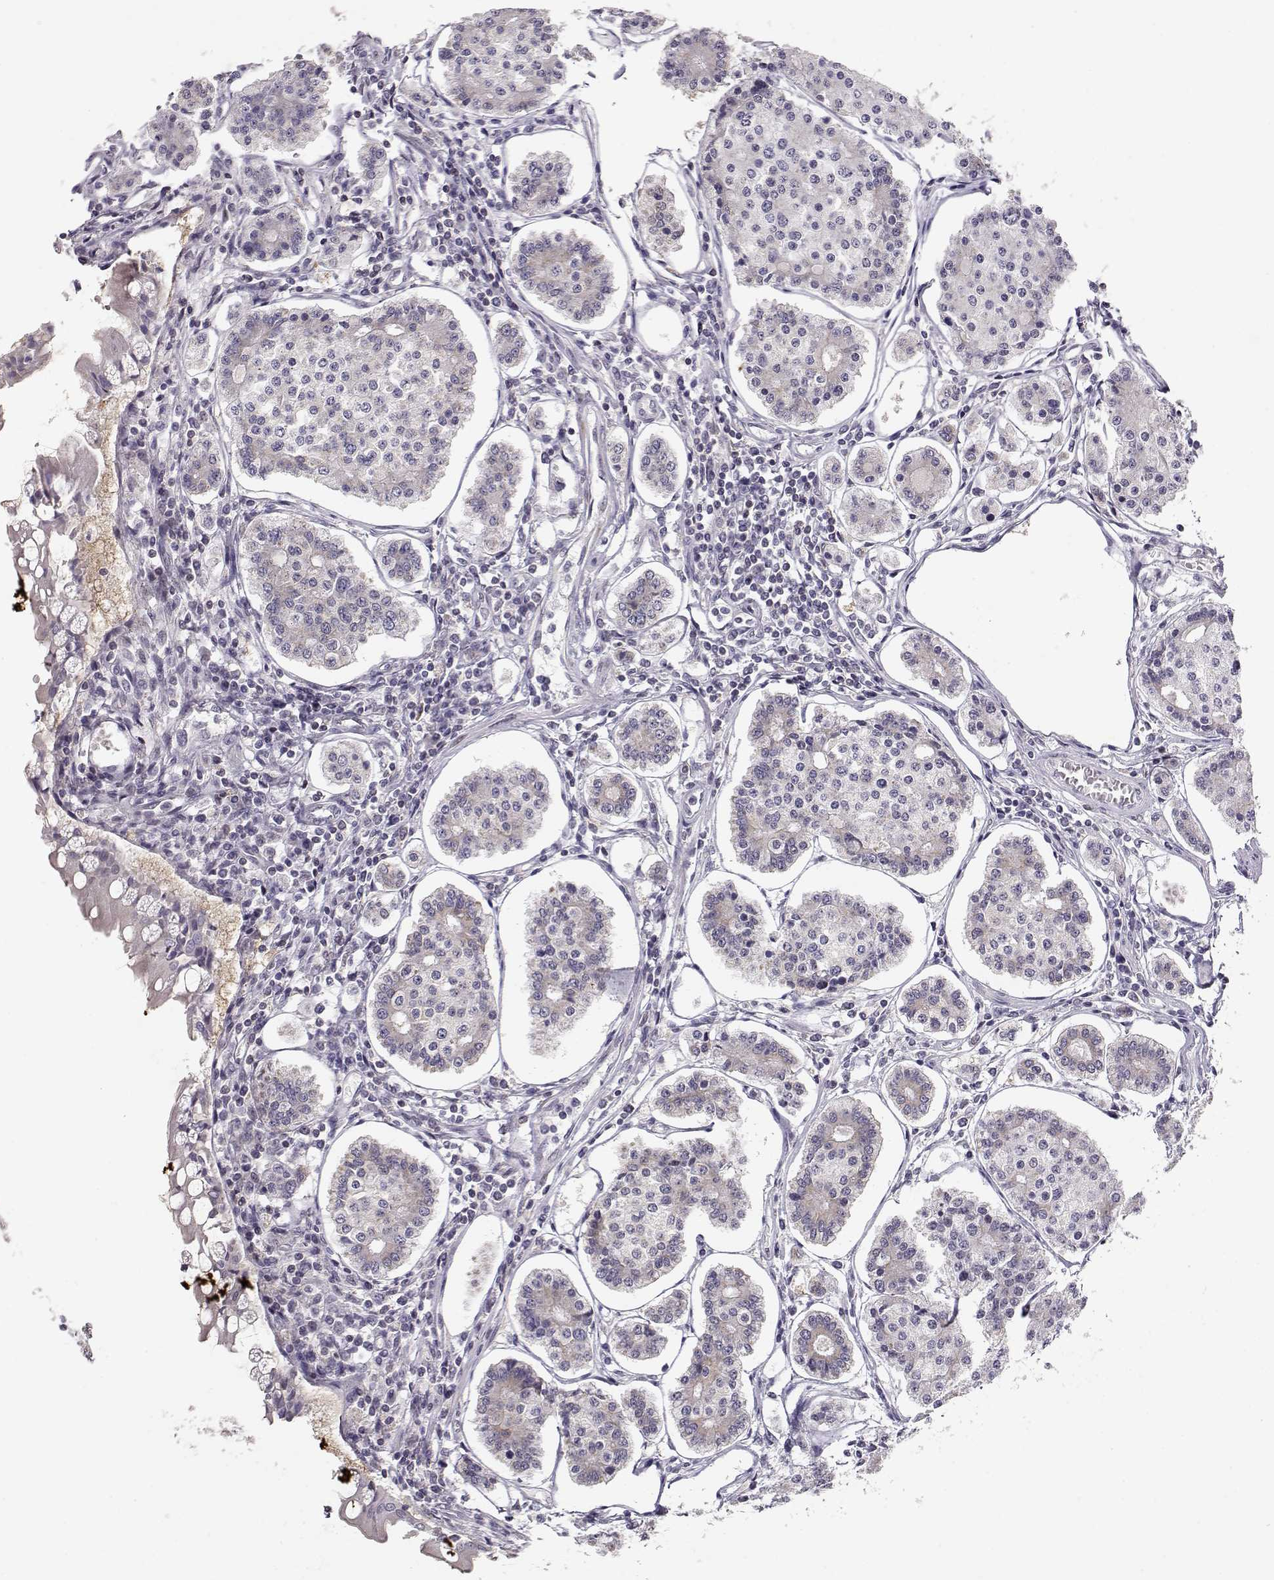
{"staining": {"intensity": "negative", "quantity": "none", "location": "none"}, "tissue": "carcinoid", "cell_type": "Tumor cells", "image_type": "cancer", "snomed": [{"axis": "morphology", "description": "Carcinoid, malignant, NOS"}, {"axis": "topography", "description": "Small intestine"}], "caption": "Micrograph shows no protein staining in tumor cells of malignant carcinoid tissue.", "gene": "TEPP", "patient": {"sex": "female", "age": 65}}